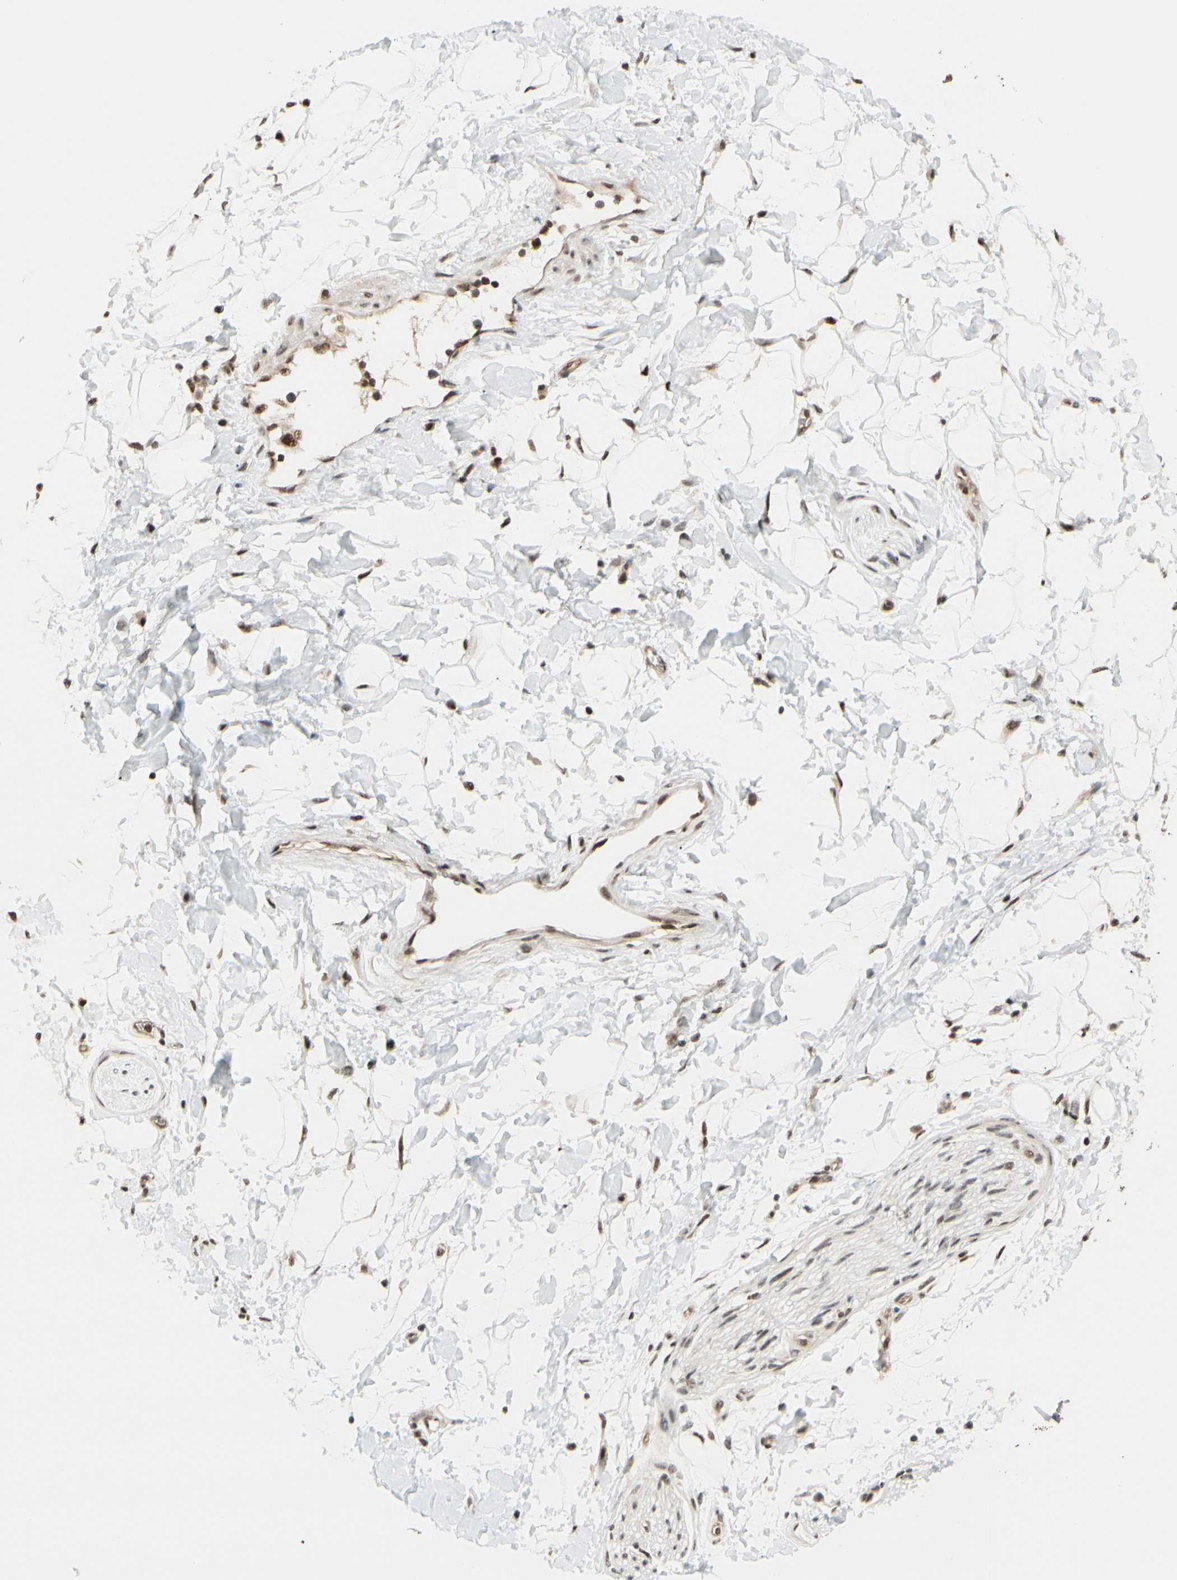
{"staining": {"intensity": "moderate", "quantity": ">75%", "location": "nuclear"}, "tissue": "adipose tissue", "cell_type": "Adipocytes", "image_type": "normal", "snomed": [{"axis": "morphology", "description": "Normal tissue, NOS"}, {"axis": "topography", "description": "Soft tissue"}], "caption": "IHC histopathology image of benign adipose tissue: adipose tissue stained using immunohistochemistry displays medium levels of moderate protein expression localized specifically in the nuclear of adipocytes, appearing as a nuclear brown color.", "gene": "SUFU", "patient": {"sex": "male", "age": 72}}